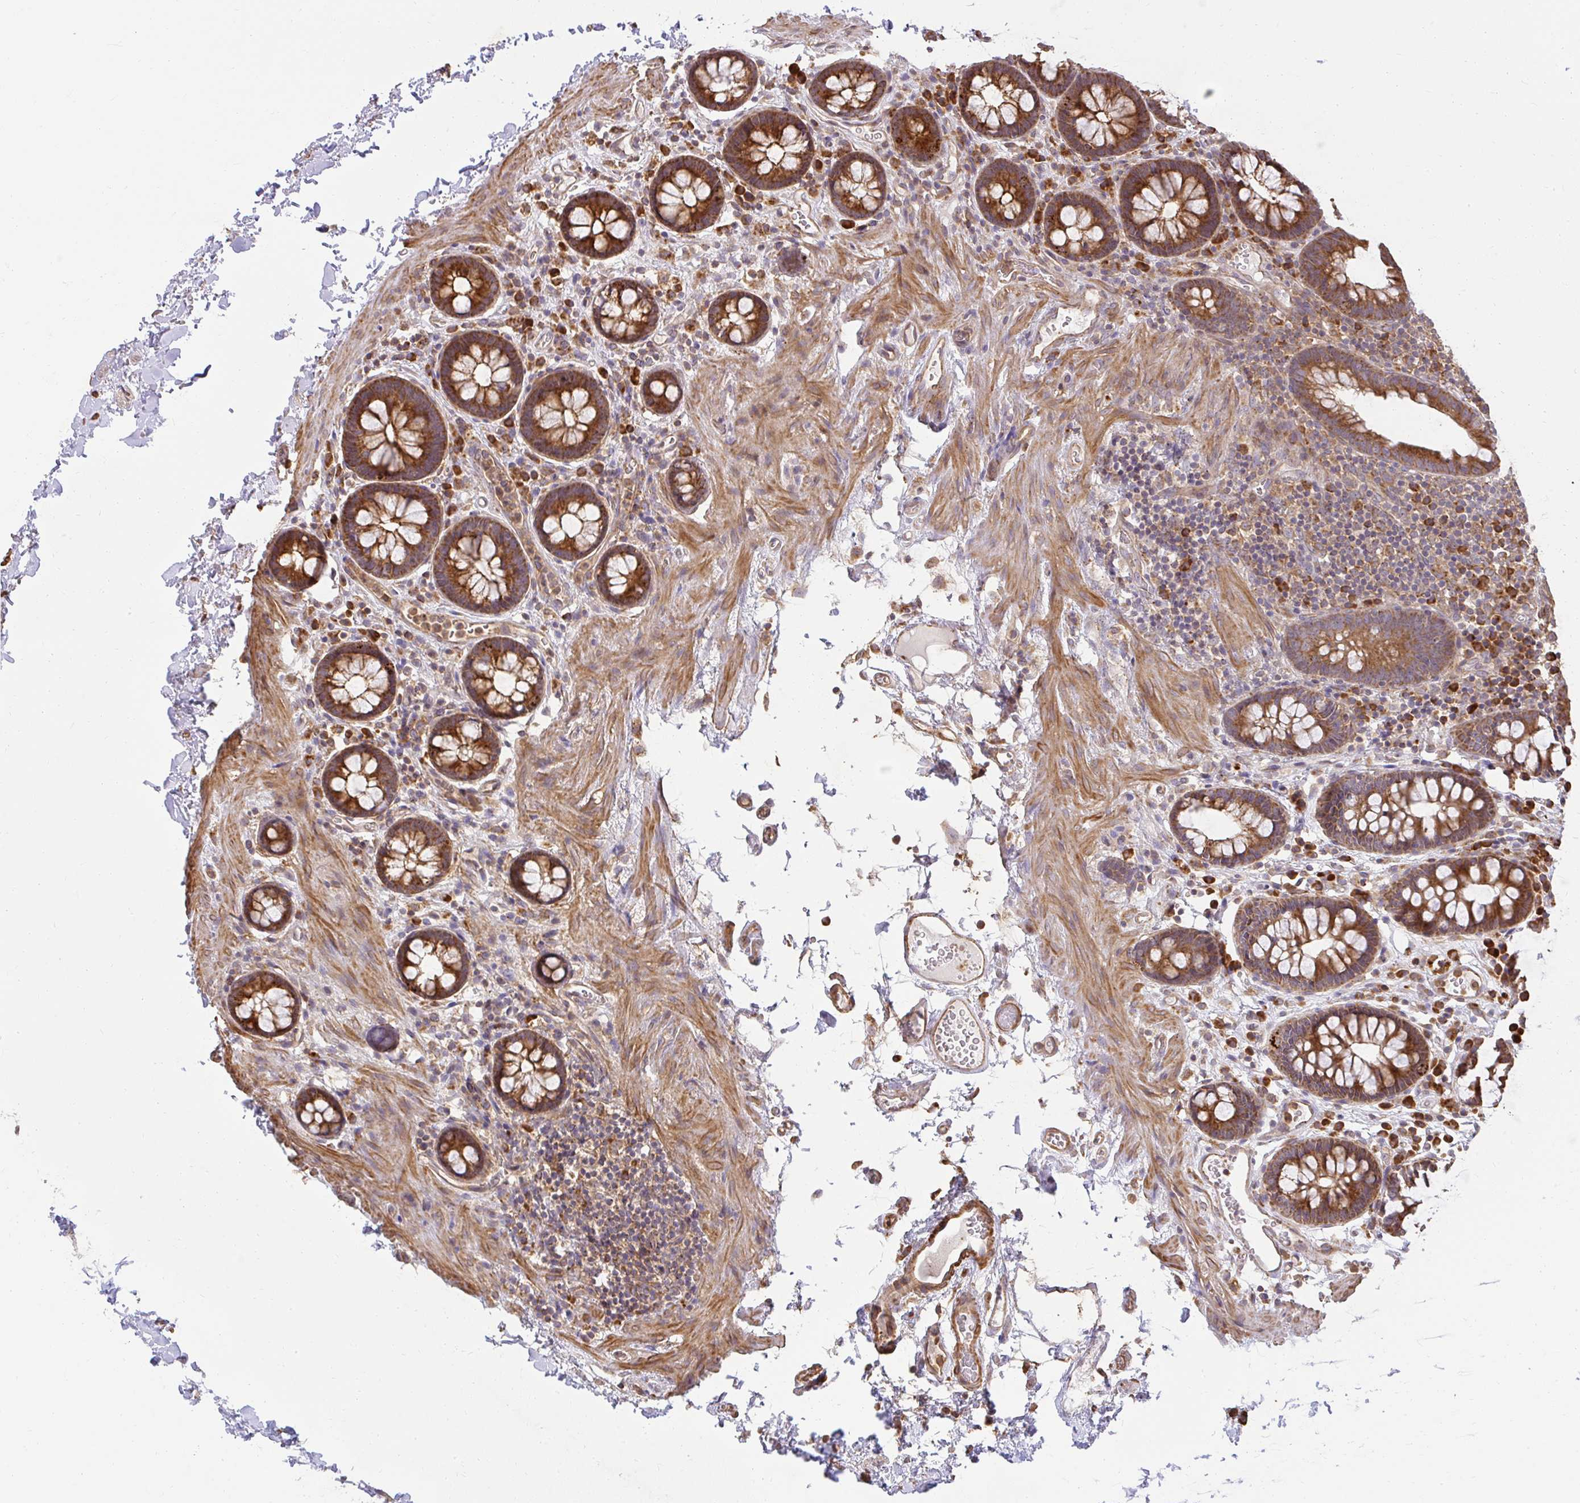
{"staining": {"intensity": "moderate", "quantity": ">75%", "location": "cytoplasmic/membranous"}, "tissue": "colon", "cell_type": "Endothelial cells", "image_type": "normal", "snomed": [{"axis": "morphology", "description": "Normal tissue, NOS"}, {"axis": "topography", "description": "Colon"}, {"axis": "topography", "description": "Peripheral nerve tissue"}], "caption": "Benign colon was stained to show a protein in brown. There is medium levels of moderate cytoplasmic/membranous positivity in approximately >75% of endothelial cells. Using DAB (brown) and hematoxylin (blue) stains, captured at high magnification using brightfield microscopy.", "gene": "GNS", "patient": {"sex": "male", "age": 84}}